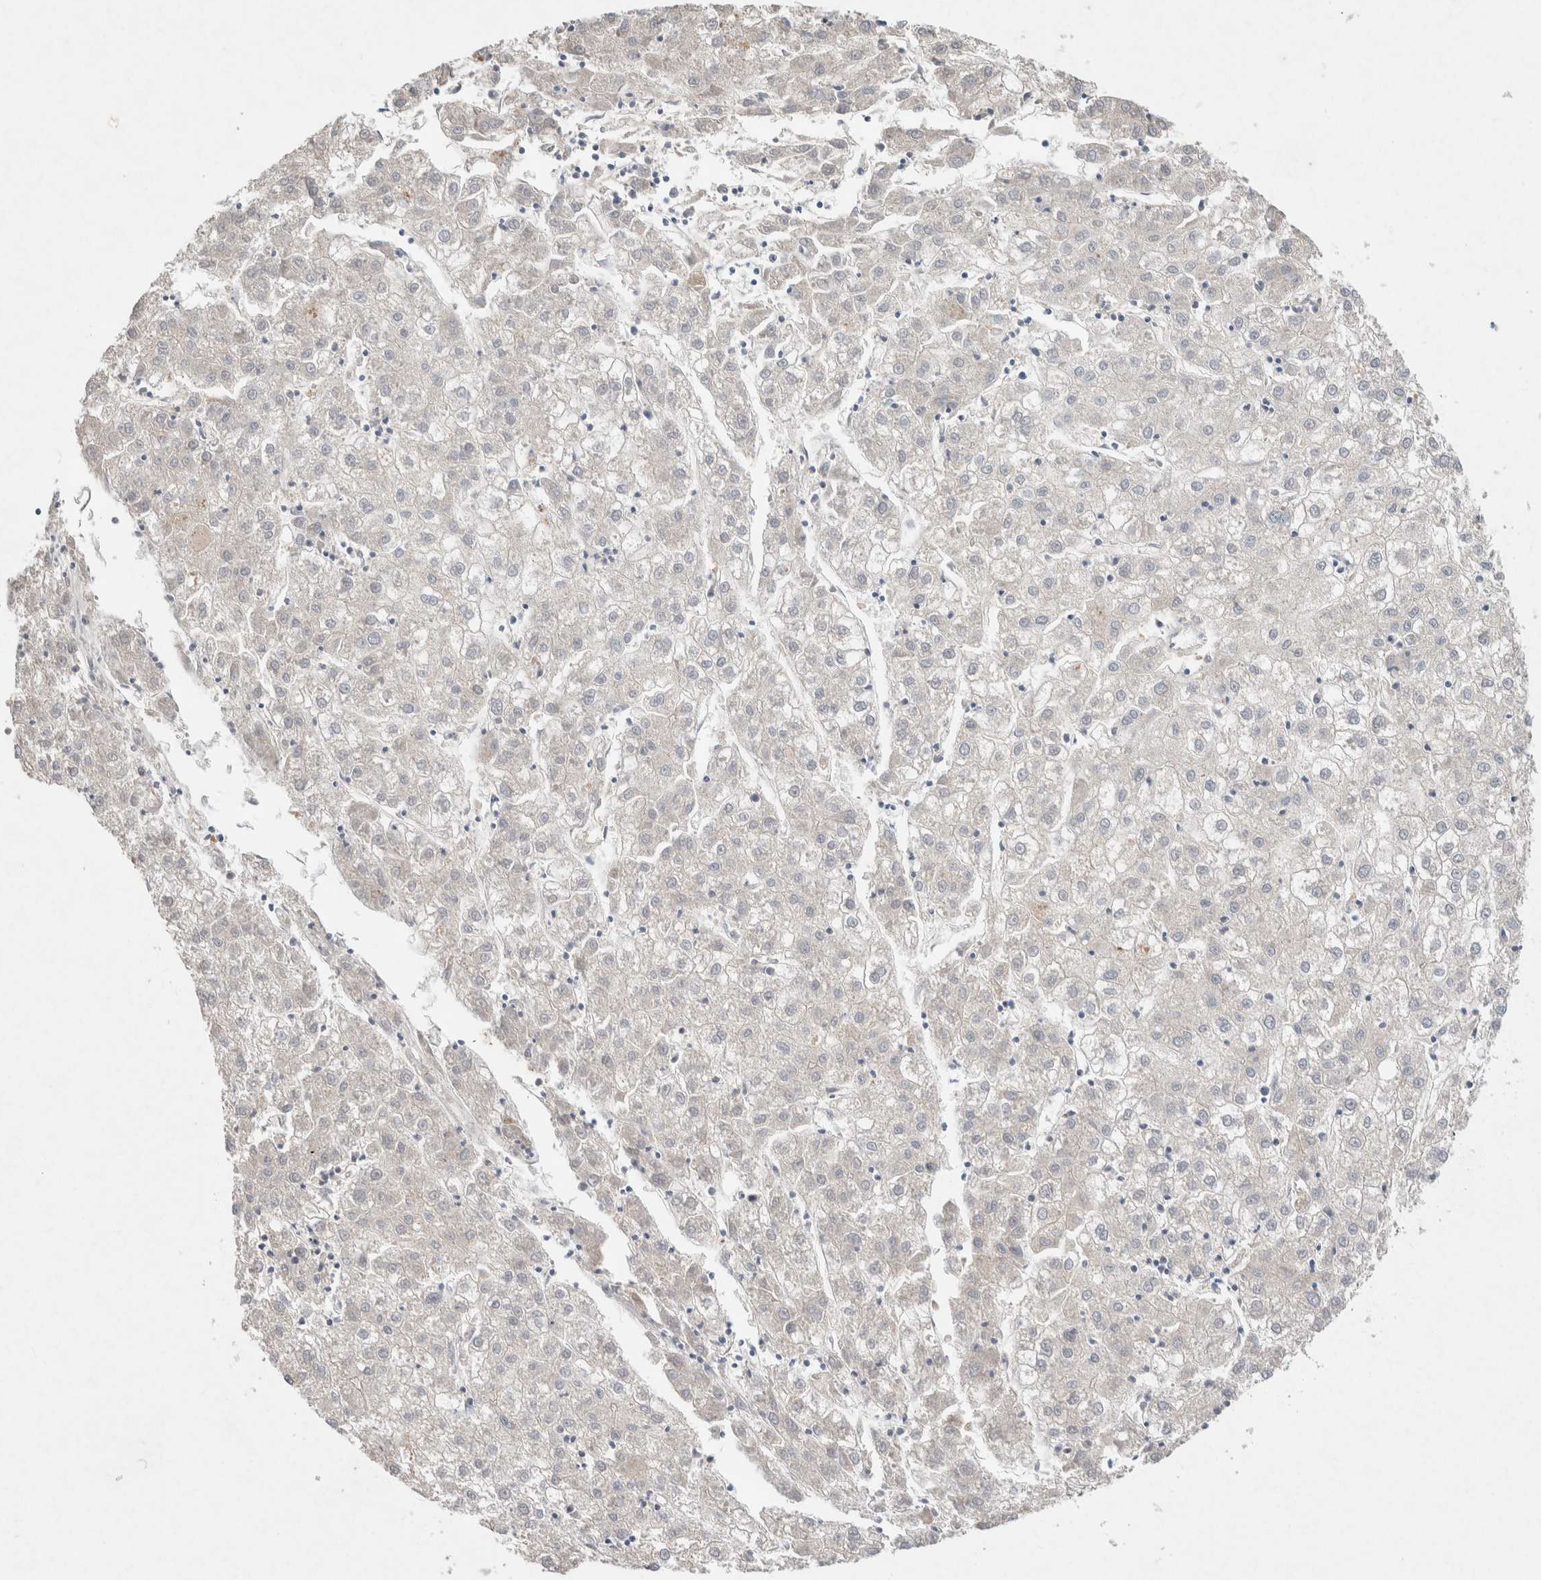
{"staining": {"intensity": "negative", "quantity": "none", "location": "none"}, "tissue": "liver cancer", "cell_type": "Tumor cells", "image_type": "cancer", "snomed": [{"axis": "morphology", "description": "Carcinoma, Hepatocellular, NOS"}, {"axis": "topography", "description": "Liver"}], "caption": "Immunohistochemistry (IHC) micrograph of liver hepatocellular carcinoma stained for a protein (brown), which reveals no positivity in tumor cells.", "gene": "CMTM4", "patient": {"sex": "male", "age": 72}}